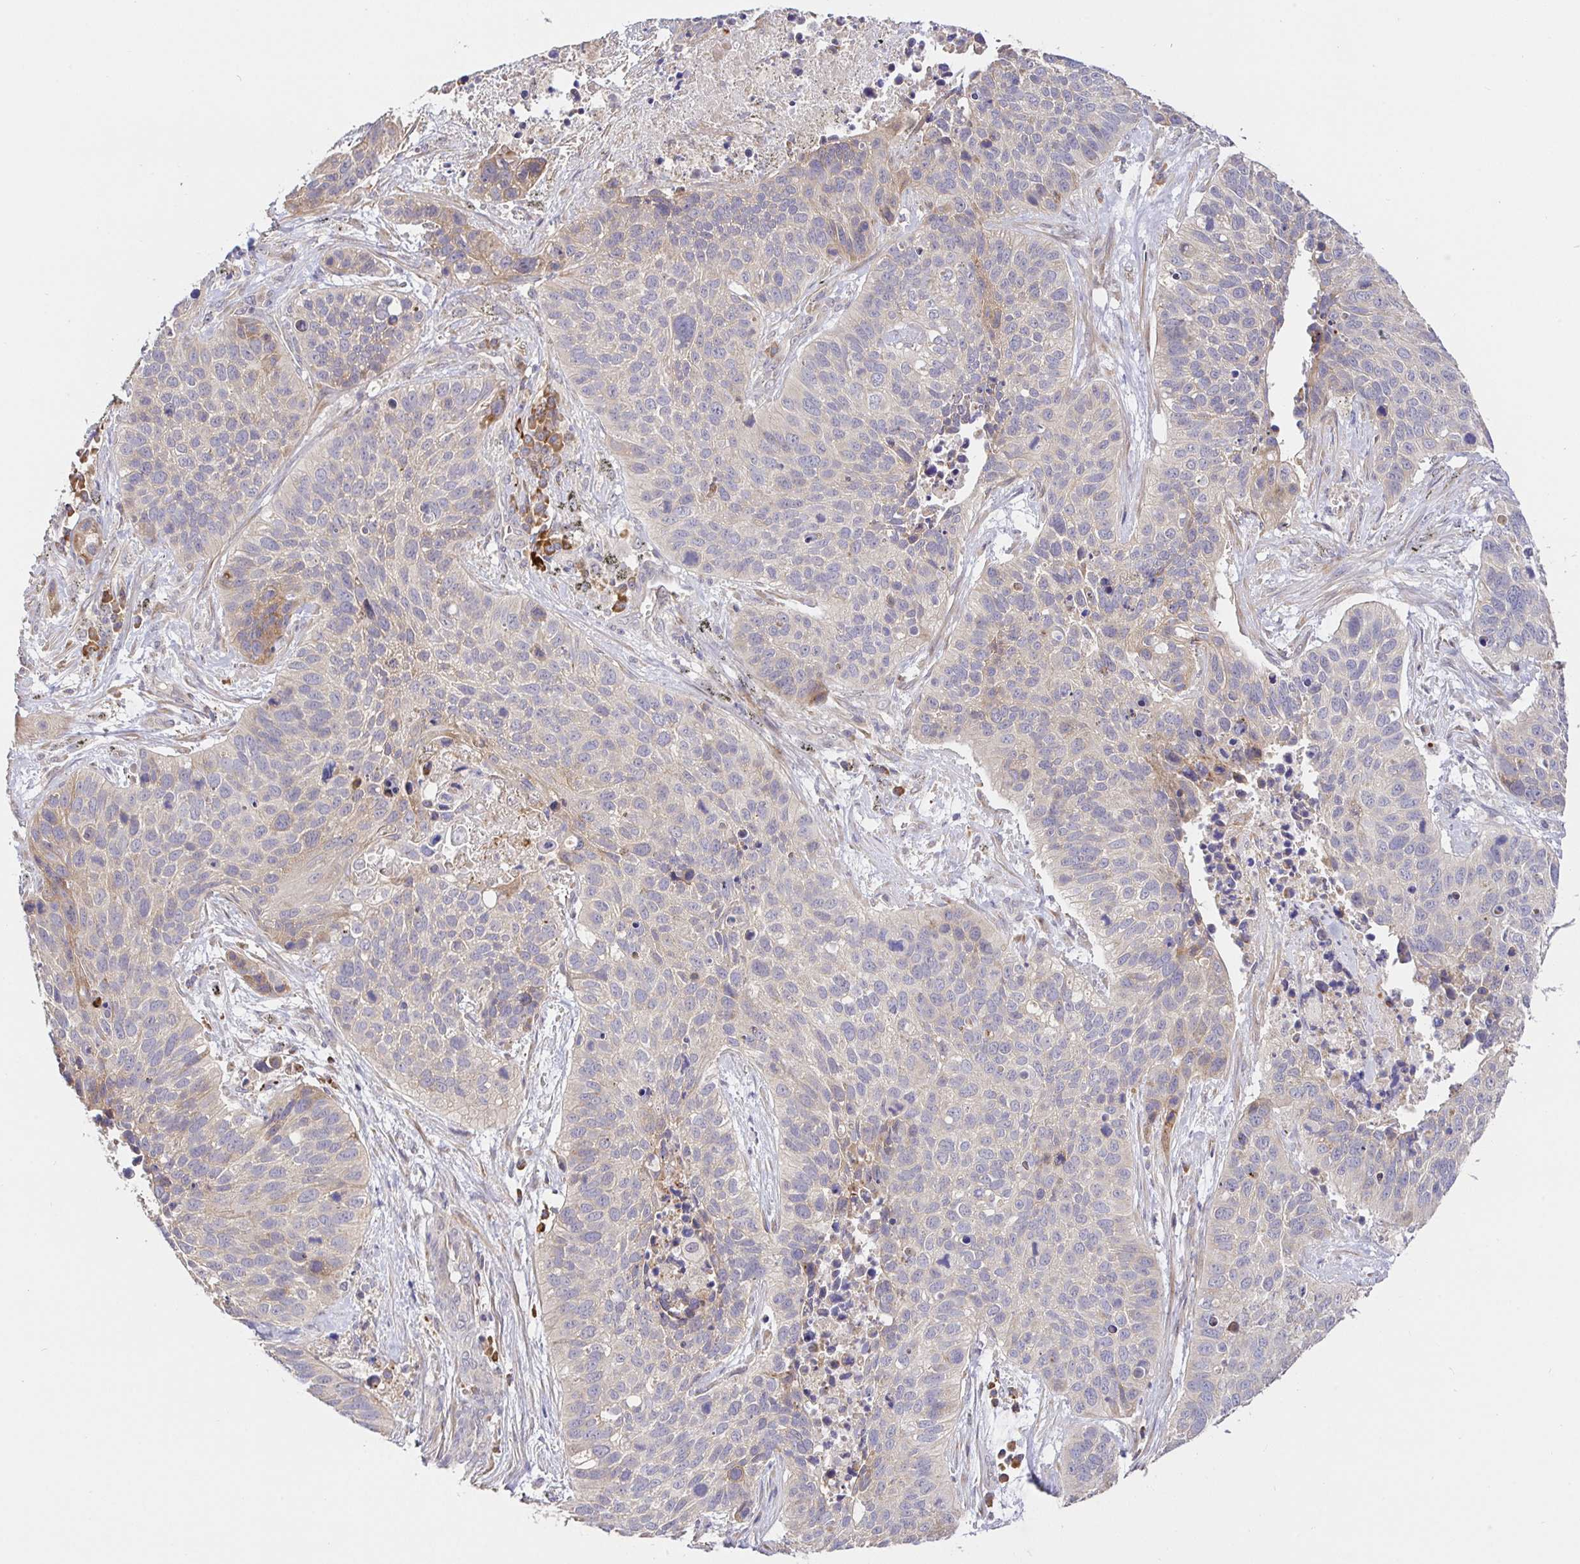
{"staining": {"intensity": "weak", "quantity": "<25%", "location": "cytoplasmic/membranous"}, "tissue": "lung cancer", "cell_type": "Tumor cells", "image_type": "cancer", "snomed": [{"axis": "morphology", "description": "Squamous cell carcinoma, NOS"}, {"axis": "topography", "description": "Lung"}], "caption": "DAB (3,3'-diaminobenzidine) immunohistochemical staining of human lung squamous cell carcinoma shows no significant staining in tumor cells. The staining is performed using DAB (3,3'-diaminobenzidine) brown chromogen with nuclei counter-stained in using hematoxylin.", "gene": "ZDHHC11", "patient": {"sex": "male", "age": 62}}